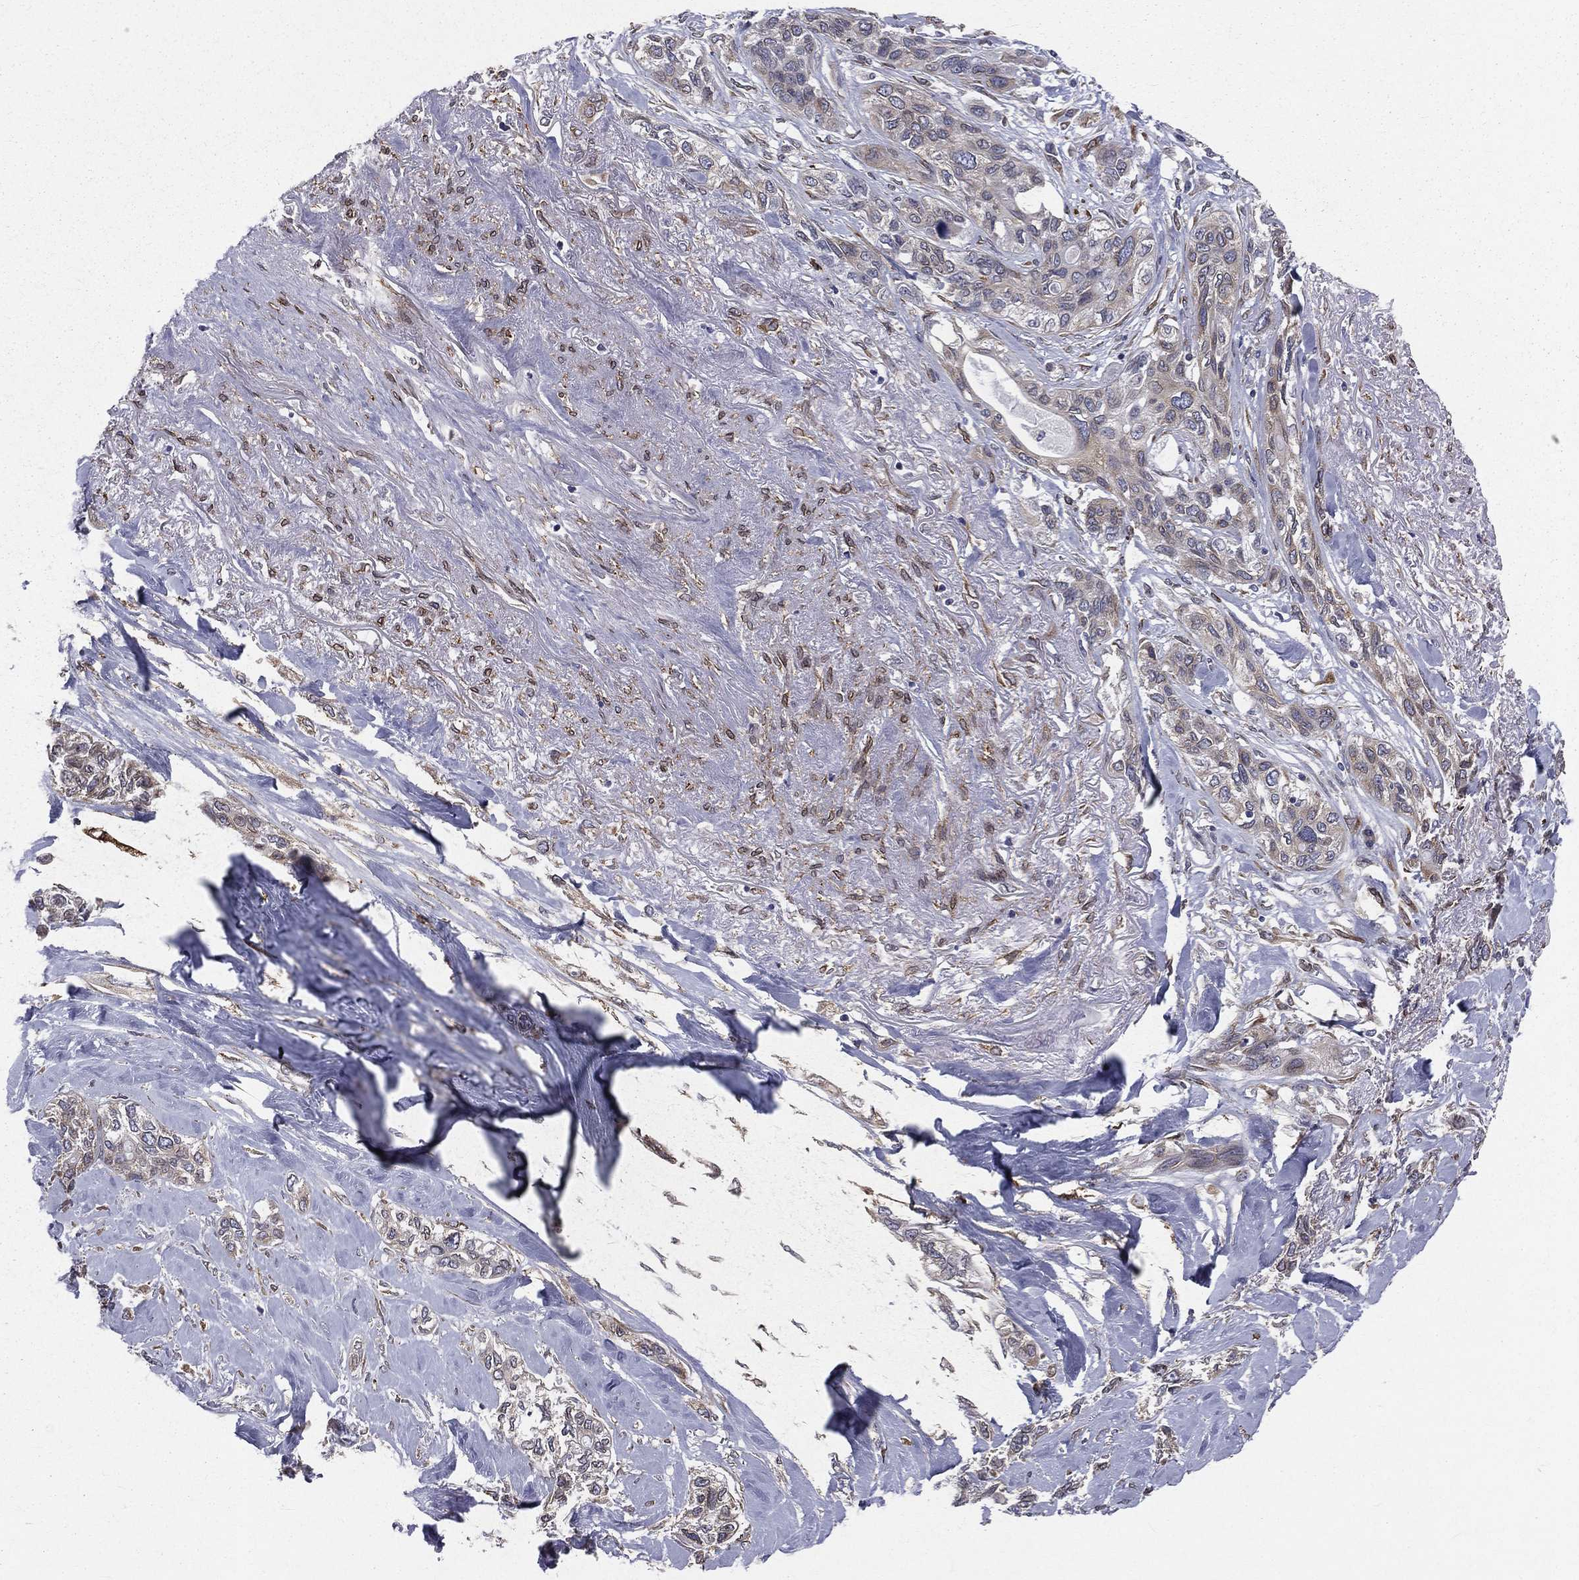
{"staining": {"intensity": "negative", "quantity": "none", "location": "none"}, "tissue": "lung cancer", "cell_type": "Tumor cells", "image_type": "cancer", "snomed": [{"axis": "morphology", "description": "Squamous cell carcinoma, NOS"}, {"axis": "topography", "description": "Lung"}], "caption": "High power microscopy micrograph of an immunohistochemistry (IHC) image of squamous cell carcinoma (lung), revealing no significant positivity in tumor cells.", "gene": "PGRMC1", "patient": {"sex": "female", "age": 70}}